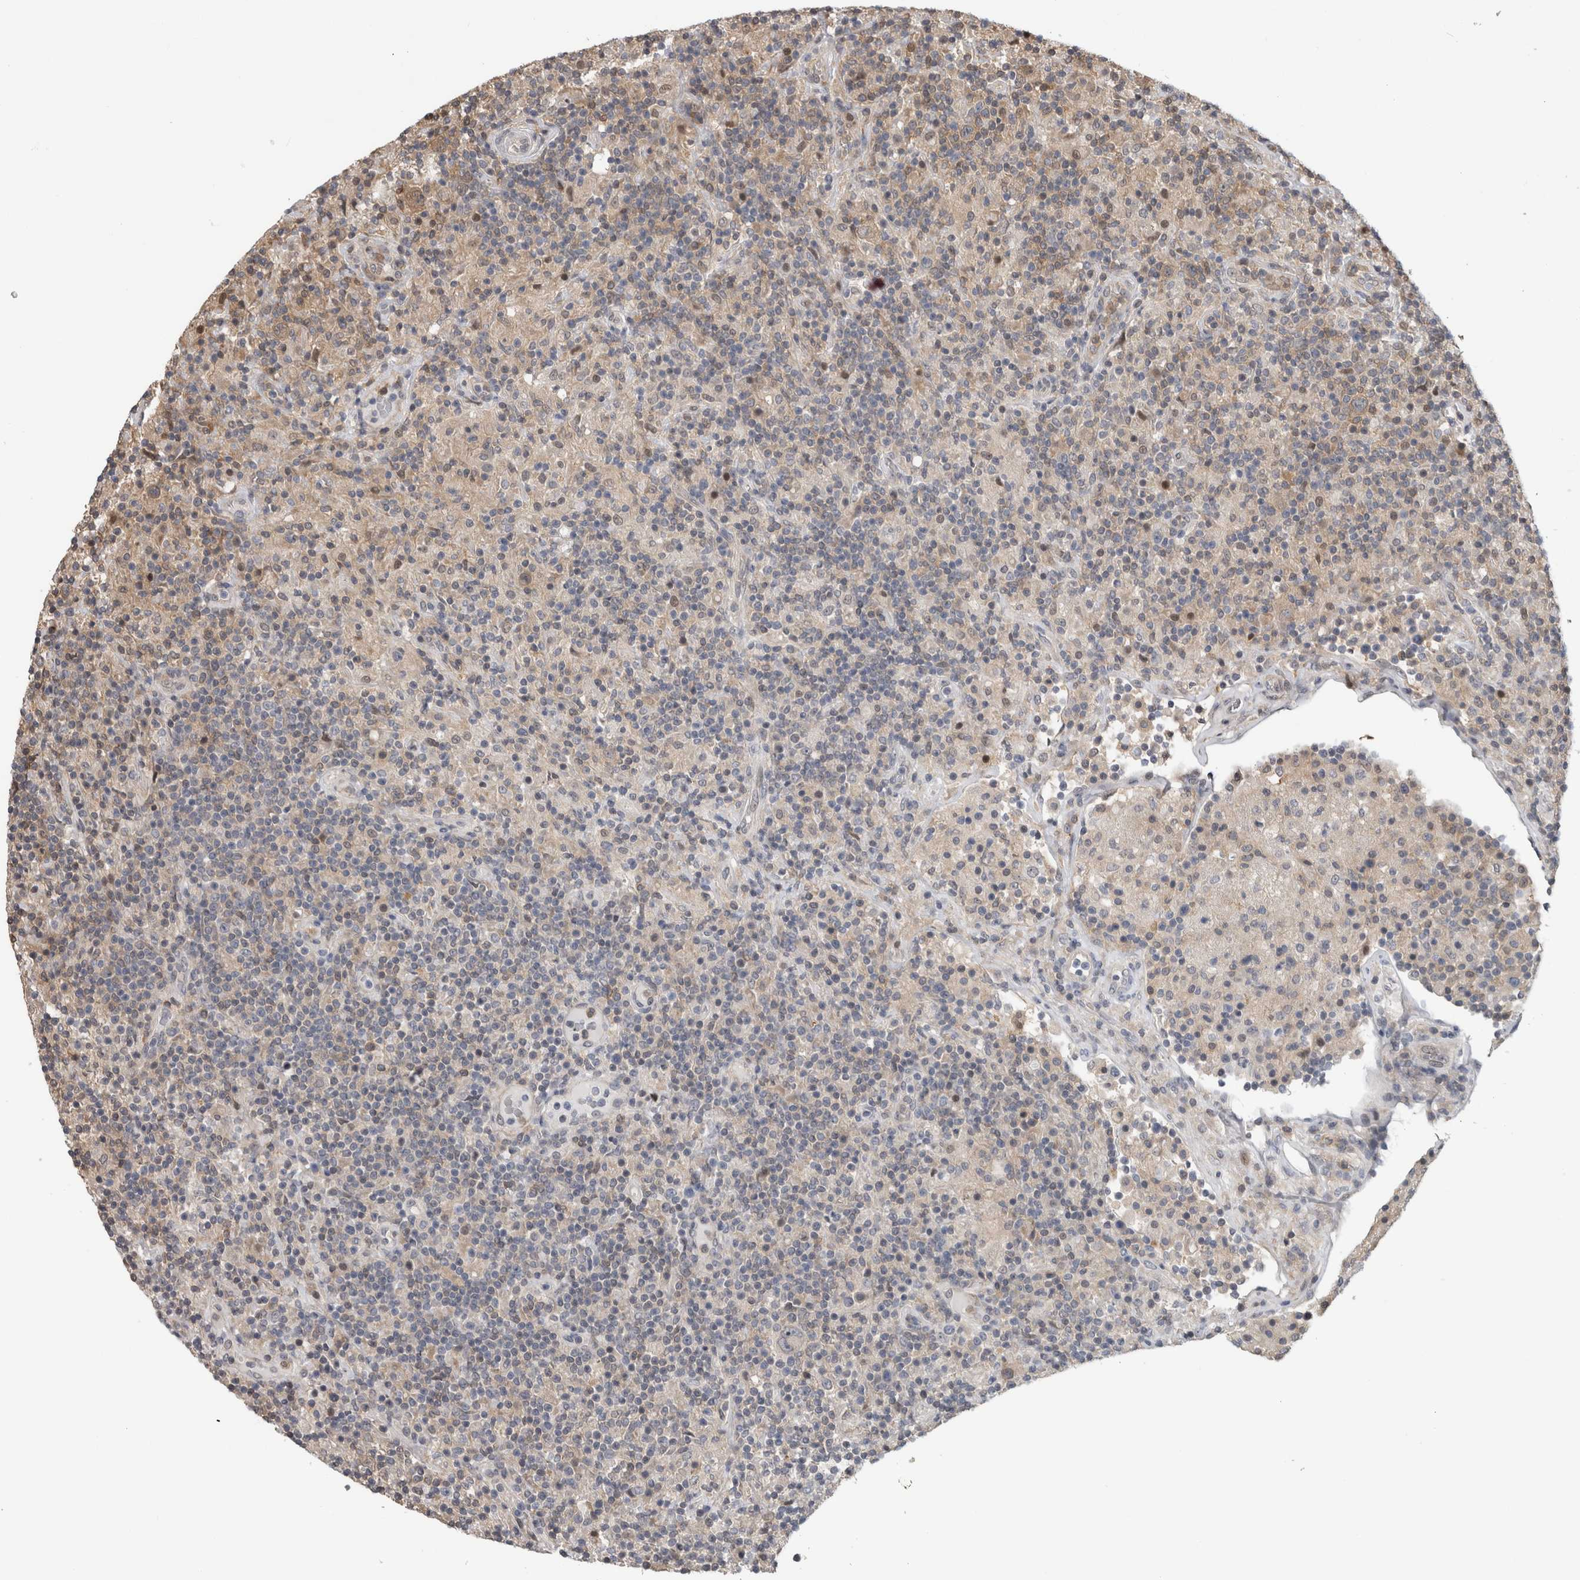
{"staining": {"intensity": "weak", "quantity": "25%-75%", "location": "cytoplasmic/membranous"}, "tissue": "lymphoma", "cell_type": "Tumor cells", "image_type": "cancer", "snomed": [{"axis": "morphology", "description": "Hodgkin's disease, NOS"}, {"axis": "topography", "description": "Lymph node"}], "caption": "The image demonstrates immunohistochemical staining of lymphoma. There is weak cytoplasmic/membranous positivity is present in about 25%-75% of tumor cells. (brown staining indicates protein expression, while blue staining denotes nuclei).", "gene": "USH1G", "patient": {"sex": "male", "age": 70}}